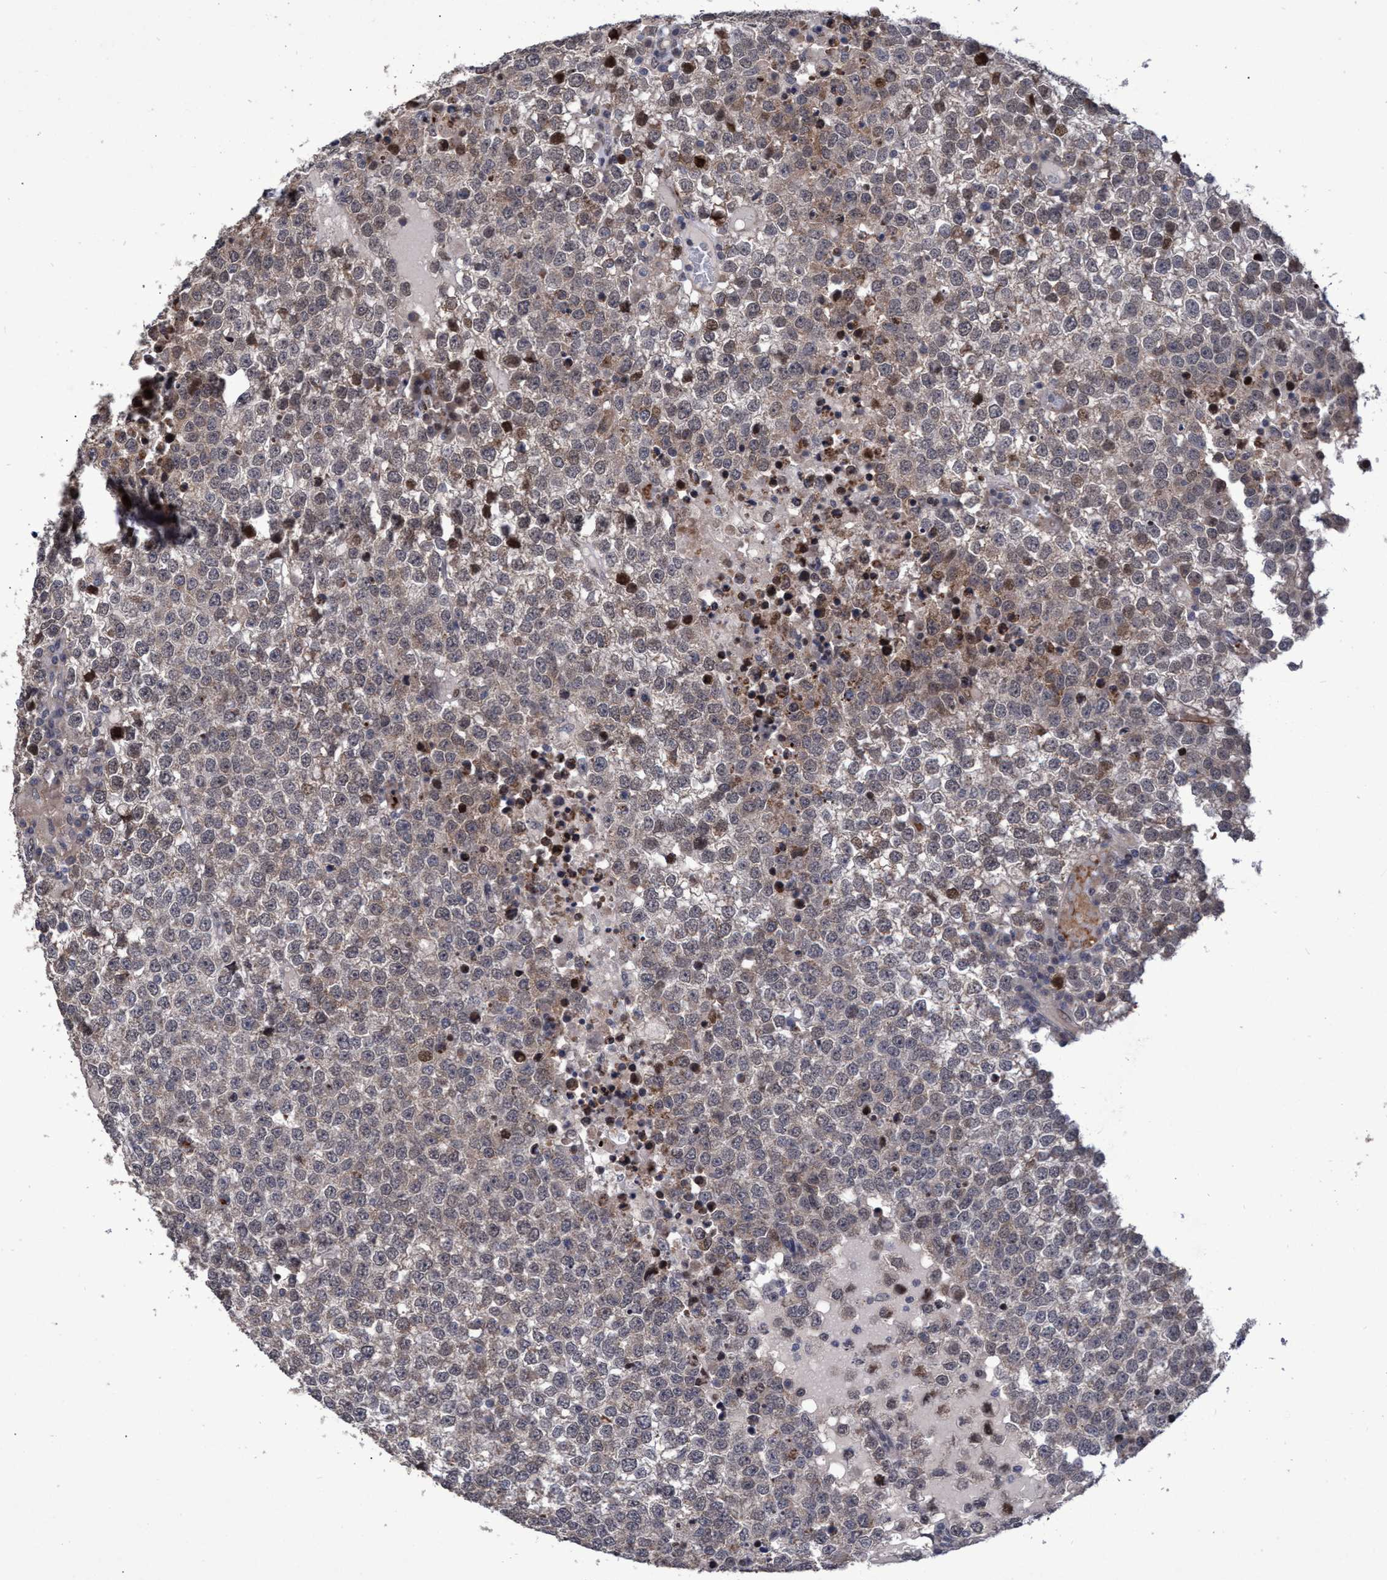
{"staining": {"intensity": "weak", "quantity": "<25%", "location": "cytoplasmic/membranous"}, "tissue": "testis cancer", "cell_type": "Tumor cells", "image_type": "cancer", "snomed": [{"axis": "morphology", "description": "Seminoma, NOS"}, {"axis": "topography", "description": "Testis"}], "caption": "Tumor cells show no significant protein positivity in seminoma (testis). The staining is performed using DAB (3,3'-diaminobenzidine) brown chromogen with nuclei counter-stained in using hematoxylin.", "gene": "ZNF750", "patient": {"sex": "male", "age": 65}}